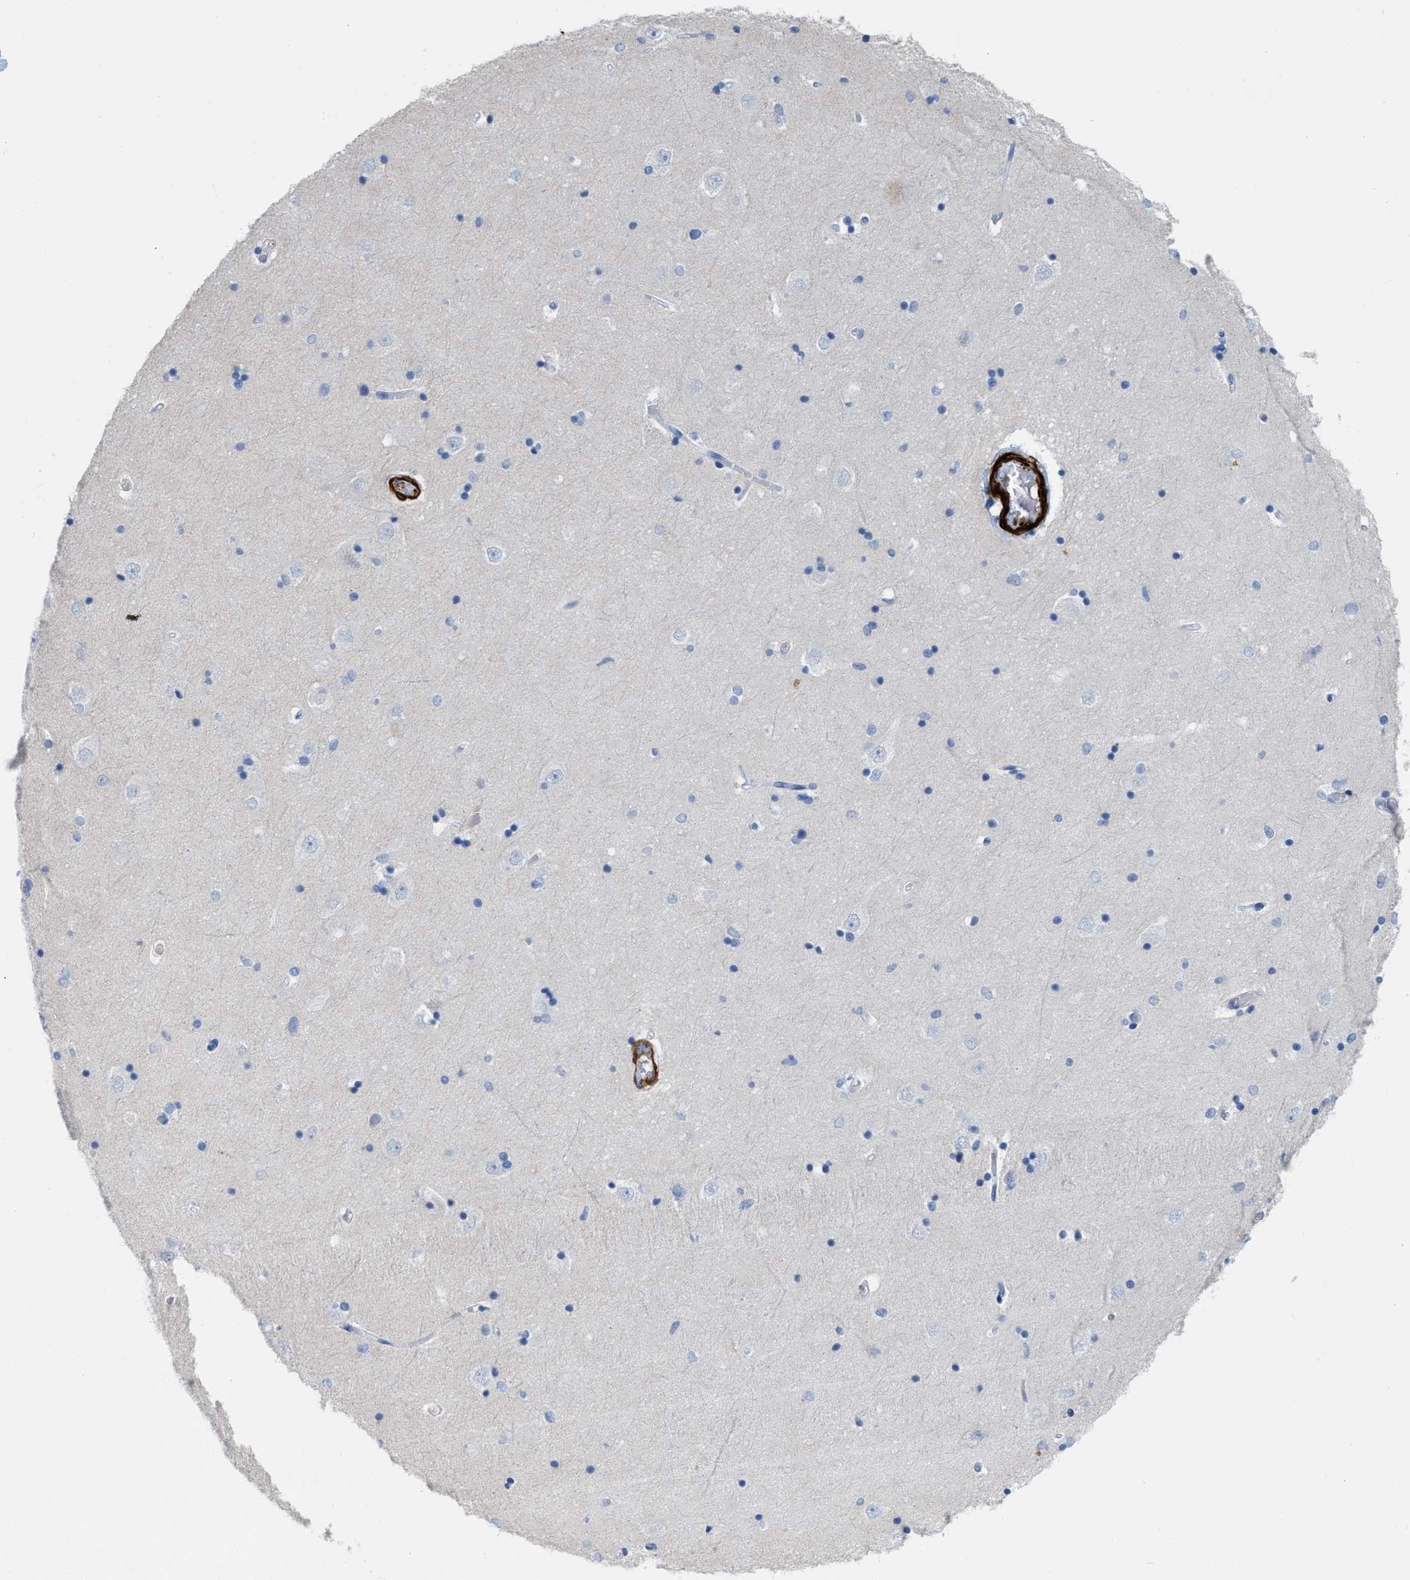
{"staining": {"intensity": "negative", "quantity": "none", "location": "none"}, "tissue": "hippocampus", "cell_type": "Glial cells", "image_type": "normal", "snomed": [{"axis": "morphology", "description": "Normal tissue, NOS"}, {"axis": "topography", "description": "Hippocampus"}], "caption": "This is an immunohistochemistry micrograph of benign human hippocampus. There is no expression in glial cells.", "gene": "TAGLN", "patient": {"sex": "male", "age": 45}}